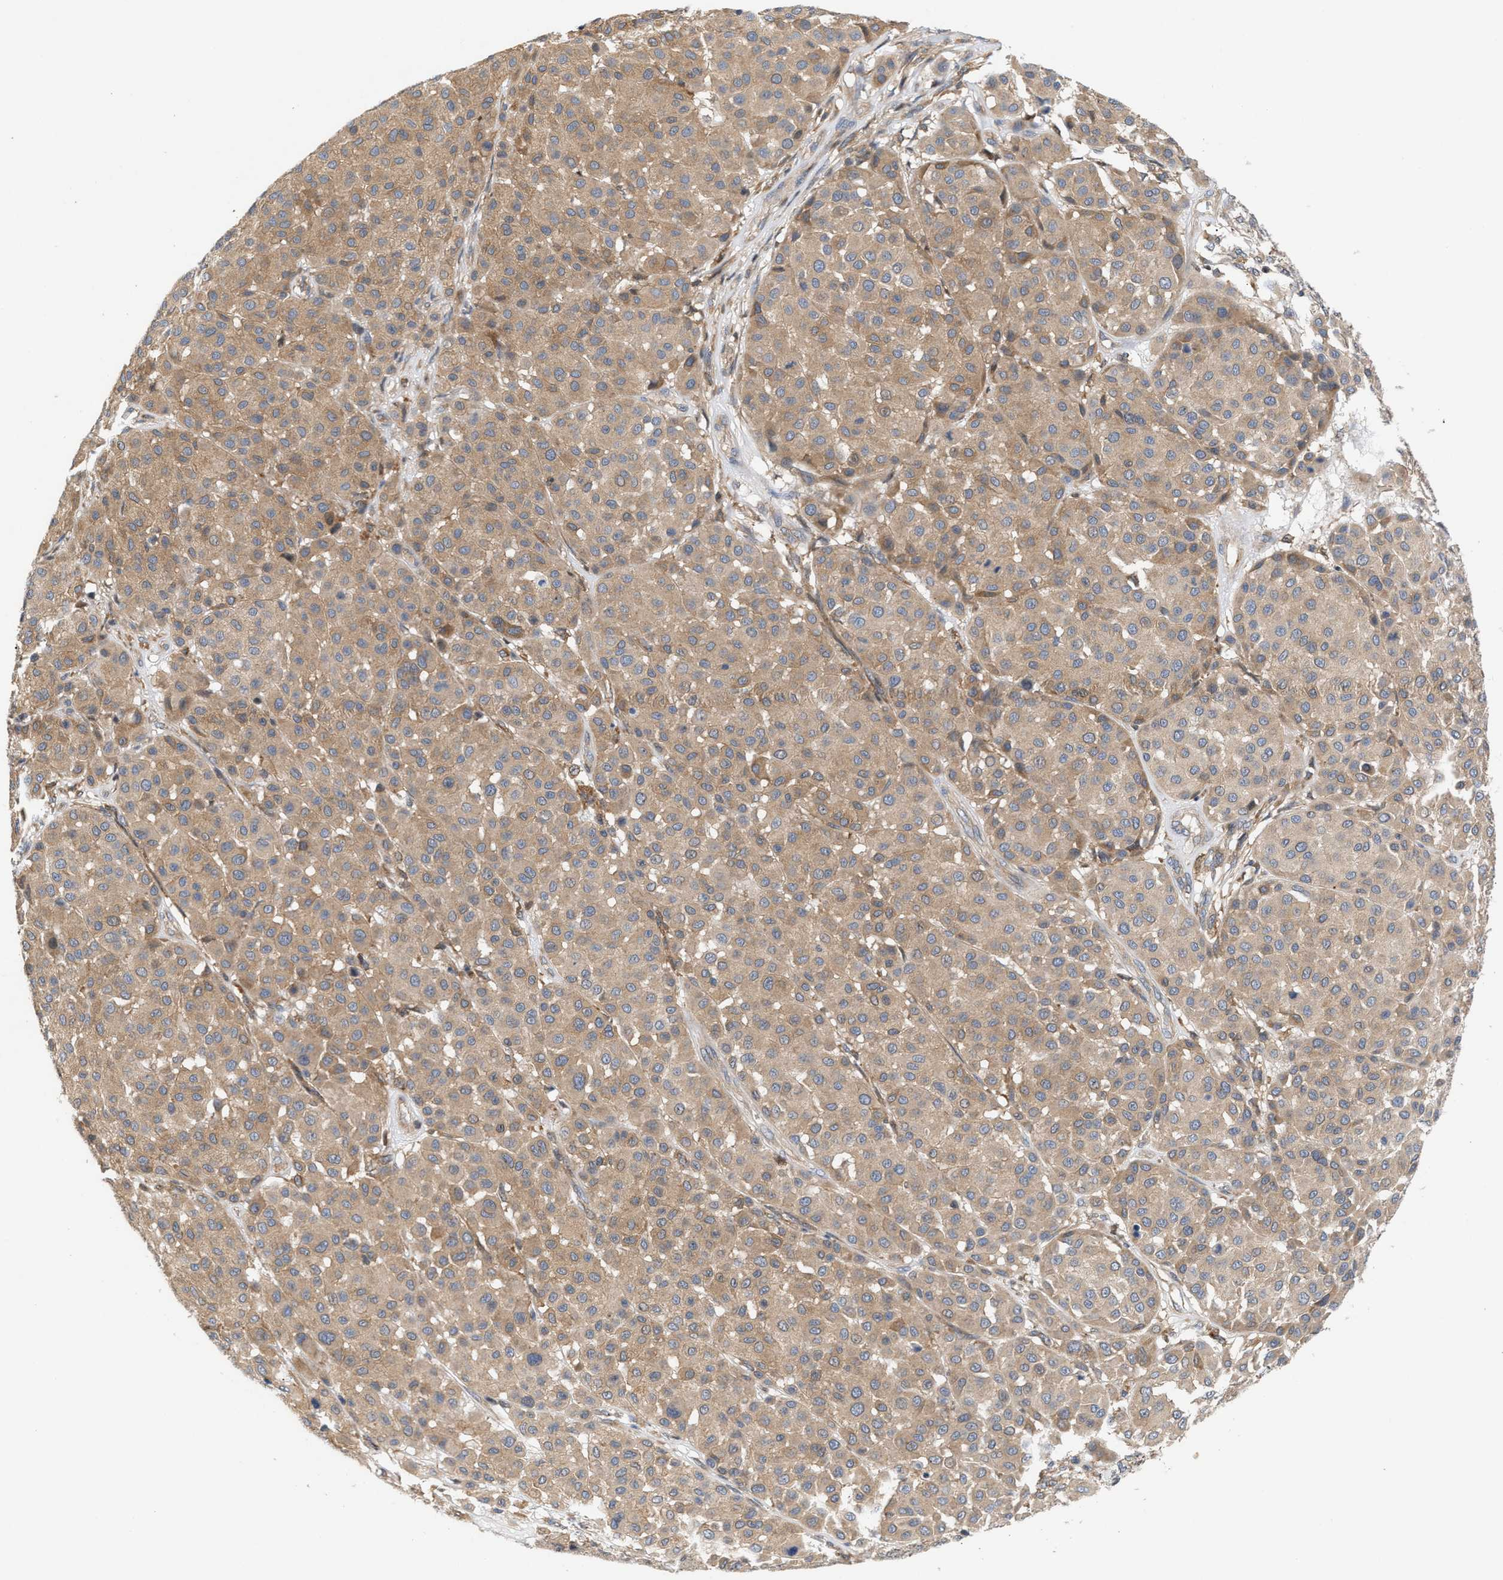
{"staining": {"intensity": "moderate", "quantity": ">75%", "location": "cytoplasmic/membranous"}, "tissue": "melanoma", "cell_type": "Tumor cells", "image_type": "cancer", "snomed": [{"axis": "morphology", "description": "Malignant melanoma, Metastatic site"}, {"axis": "topography", "description": "Soft tissue"}], "caption": "This image exhibits melanoma stained with IHC to label a protein in brown. The cytoplasmic/membranous of tumor cells show moderate positivity for the protein. Nuclei are counter-stained blue.", "gene": "DBNL", "patient": {"sex": "male", "age": 41}}